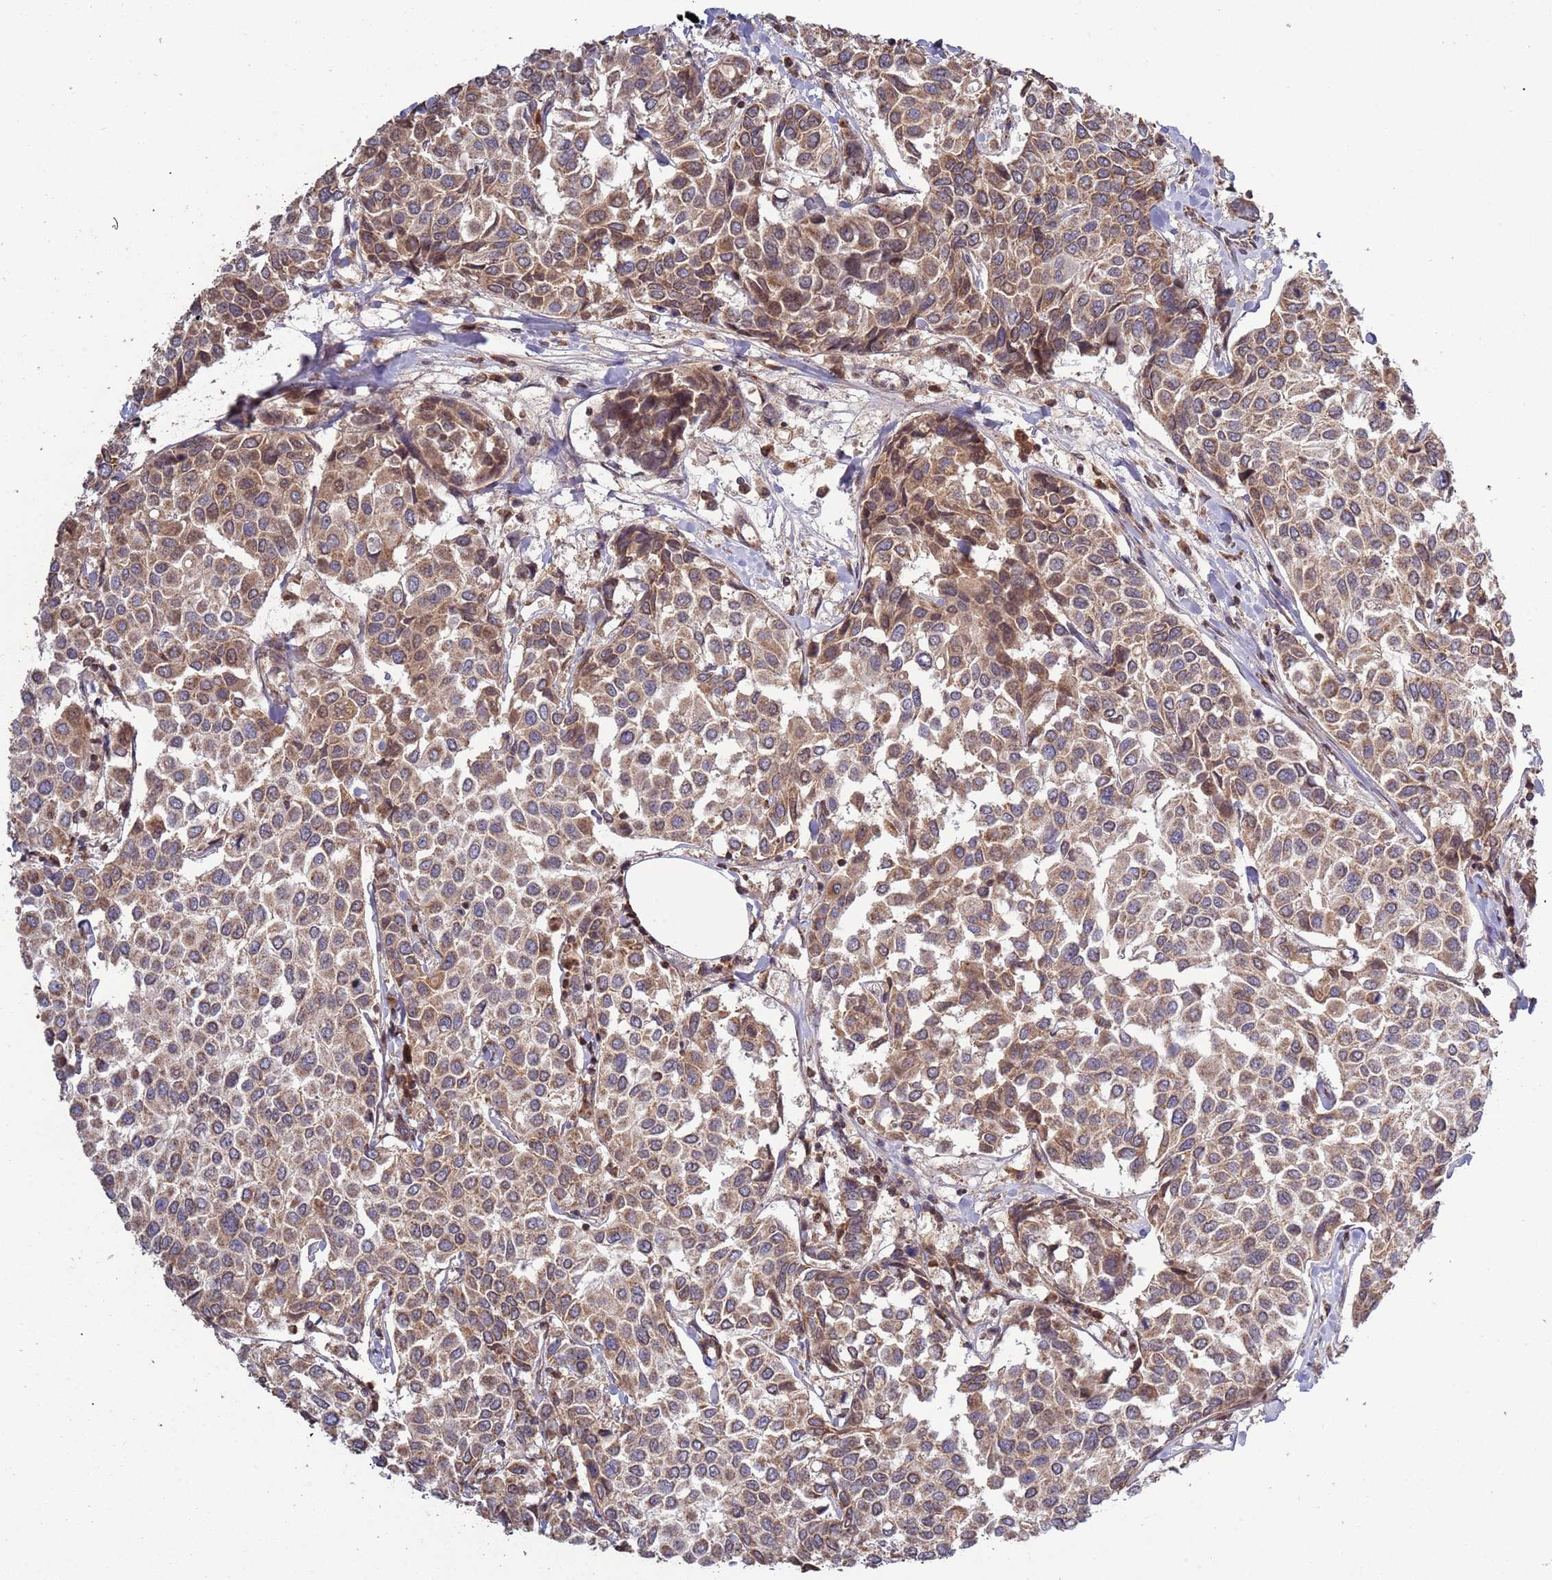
{"staining": {"intensity": "moderate", "quantity": "25%-75%", "location": "cytoplasmic/membranous"}, "tissue": "breast cancer", "cell_type": "Tumor cells", "image_type": "cancer", "snomed": [{"axis": "morphology", "description": "Duct carcinoma"}, {"axis": "topography", "description": "Breast"}], "caption": "A photomicrograph showing moderate cytoplasmic/membranous positivity in approximately 25%-75% of tumor cells in breast cancer (infiltrating ductal carcinoma), as visualized by brown immunohistochemical staining.", "gene": "RCOR2", "patient": {"sex": "female", "age": 55}}